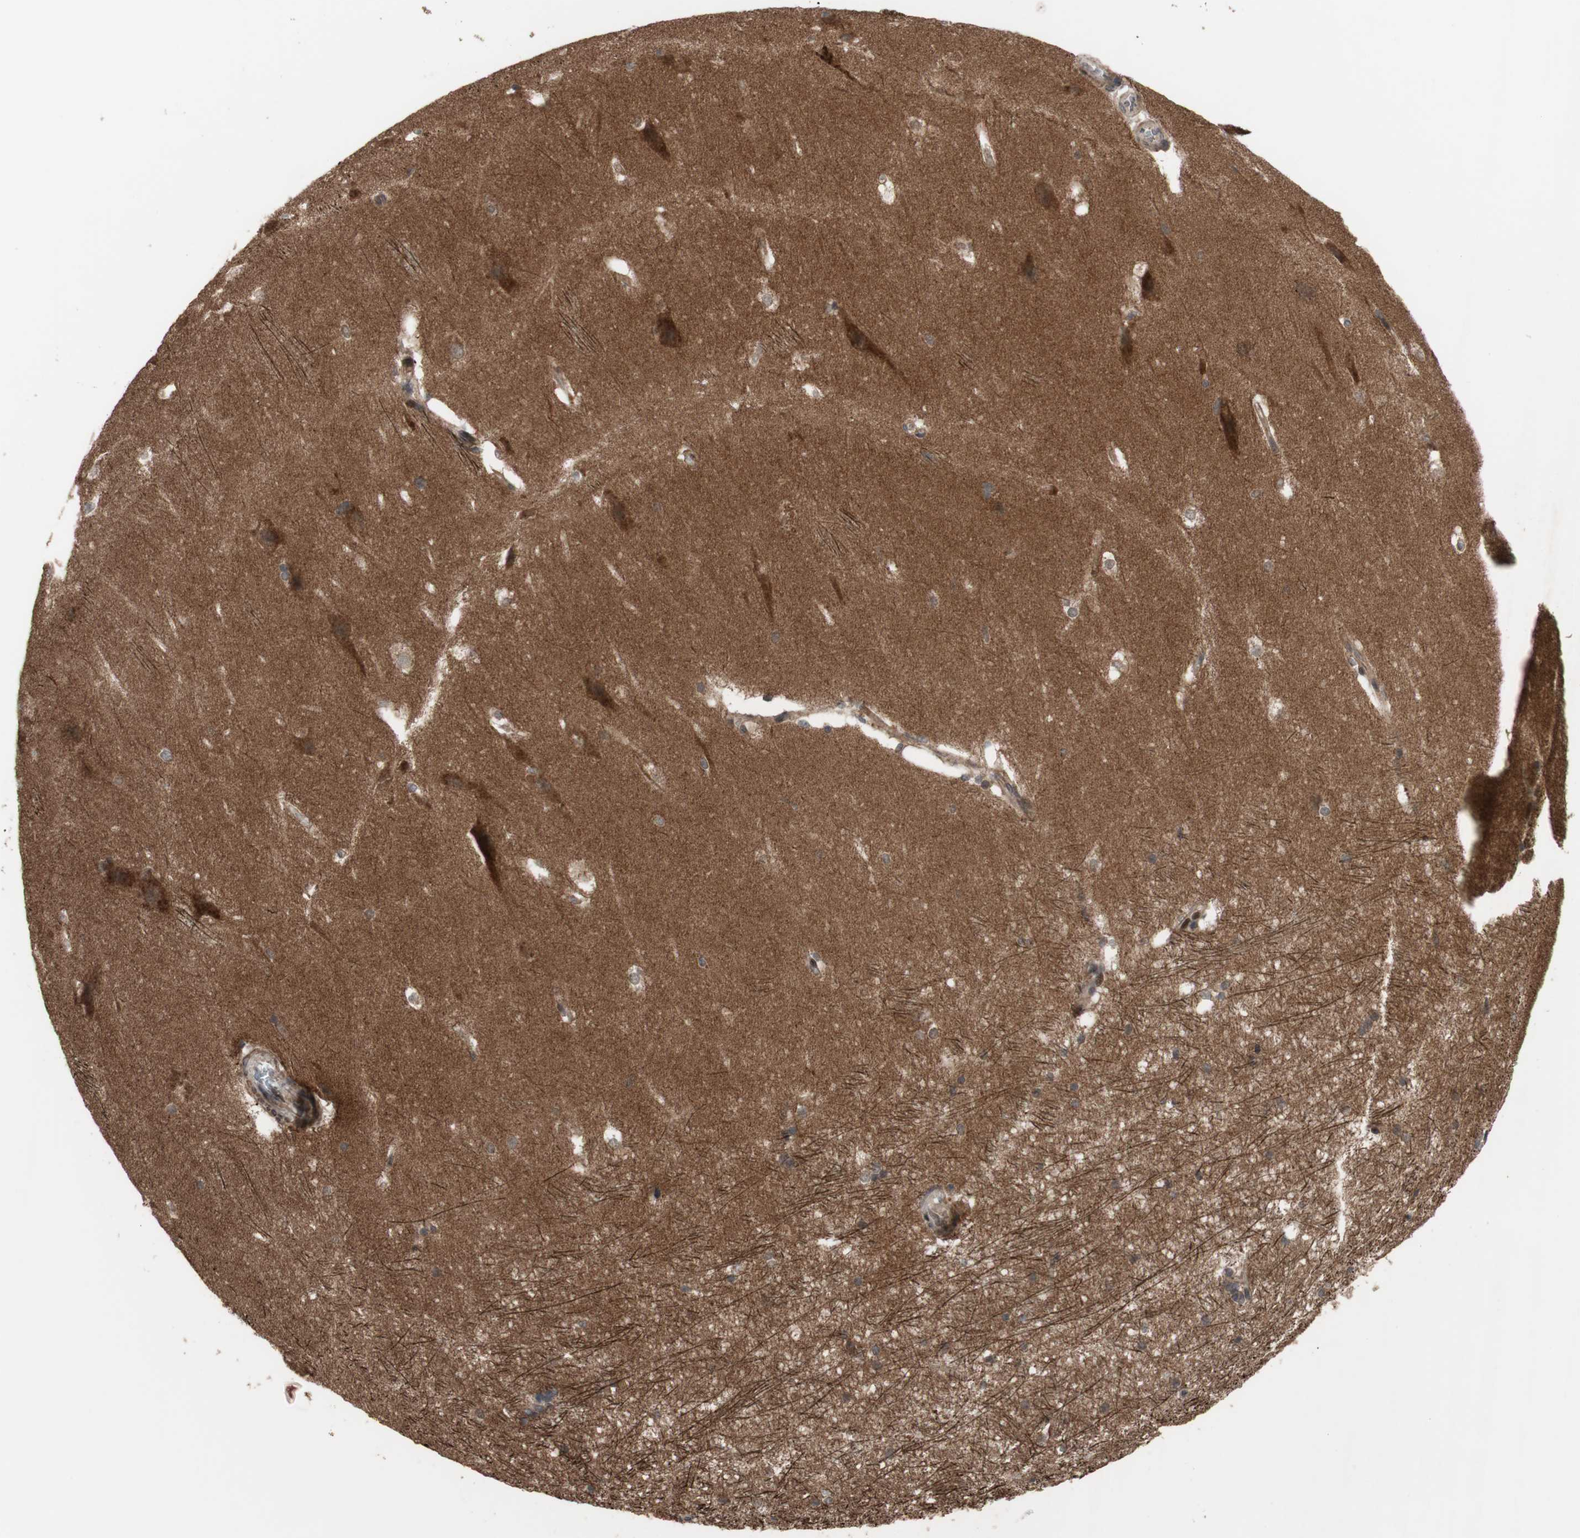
{"staining": {"intensity": "negative", "quantity": "none", "location": "none"}, "tissue": "hippocampus", "cell_type": "Glial cells", "image_type": "normal", "snomed": [{"axis": "morphology", "description": "Normal tissue, NOS"}, {"axis": "topography", "description": "Hippocampus"}], "caption": "Image shows no protein positivity in glial cells of normal hippocampus. (DAB (3,3'-diaminobenzidine) immunohistochemistry, high magnification).", "gene": "OAZ1", "patient": {"sex": "female", "age": 19}}